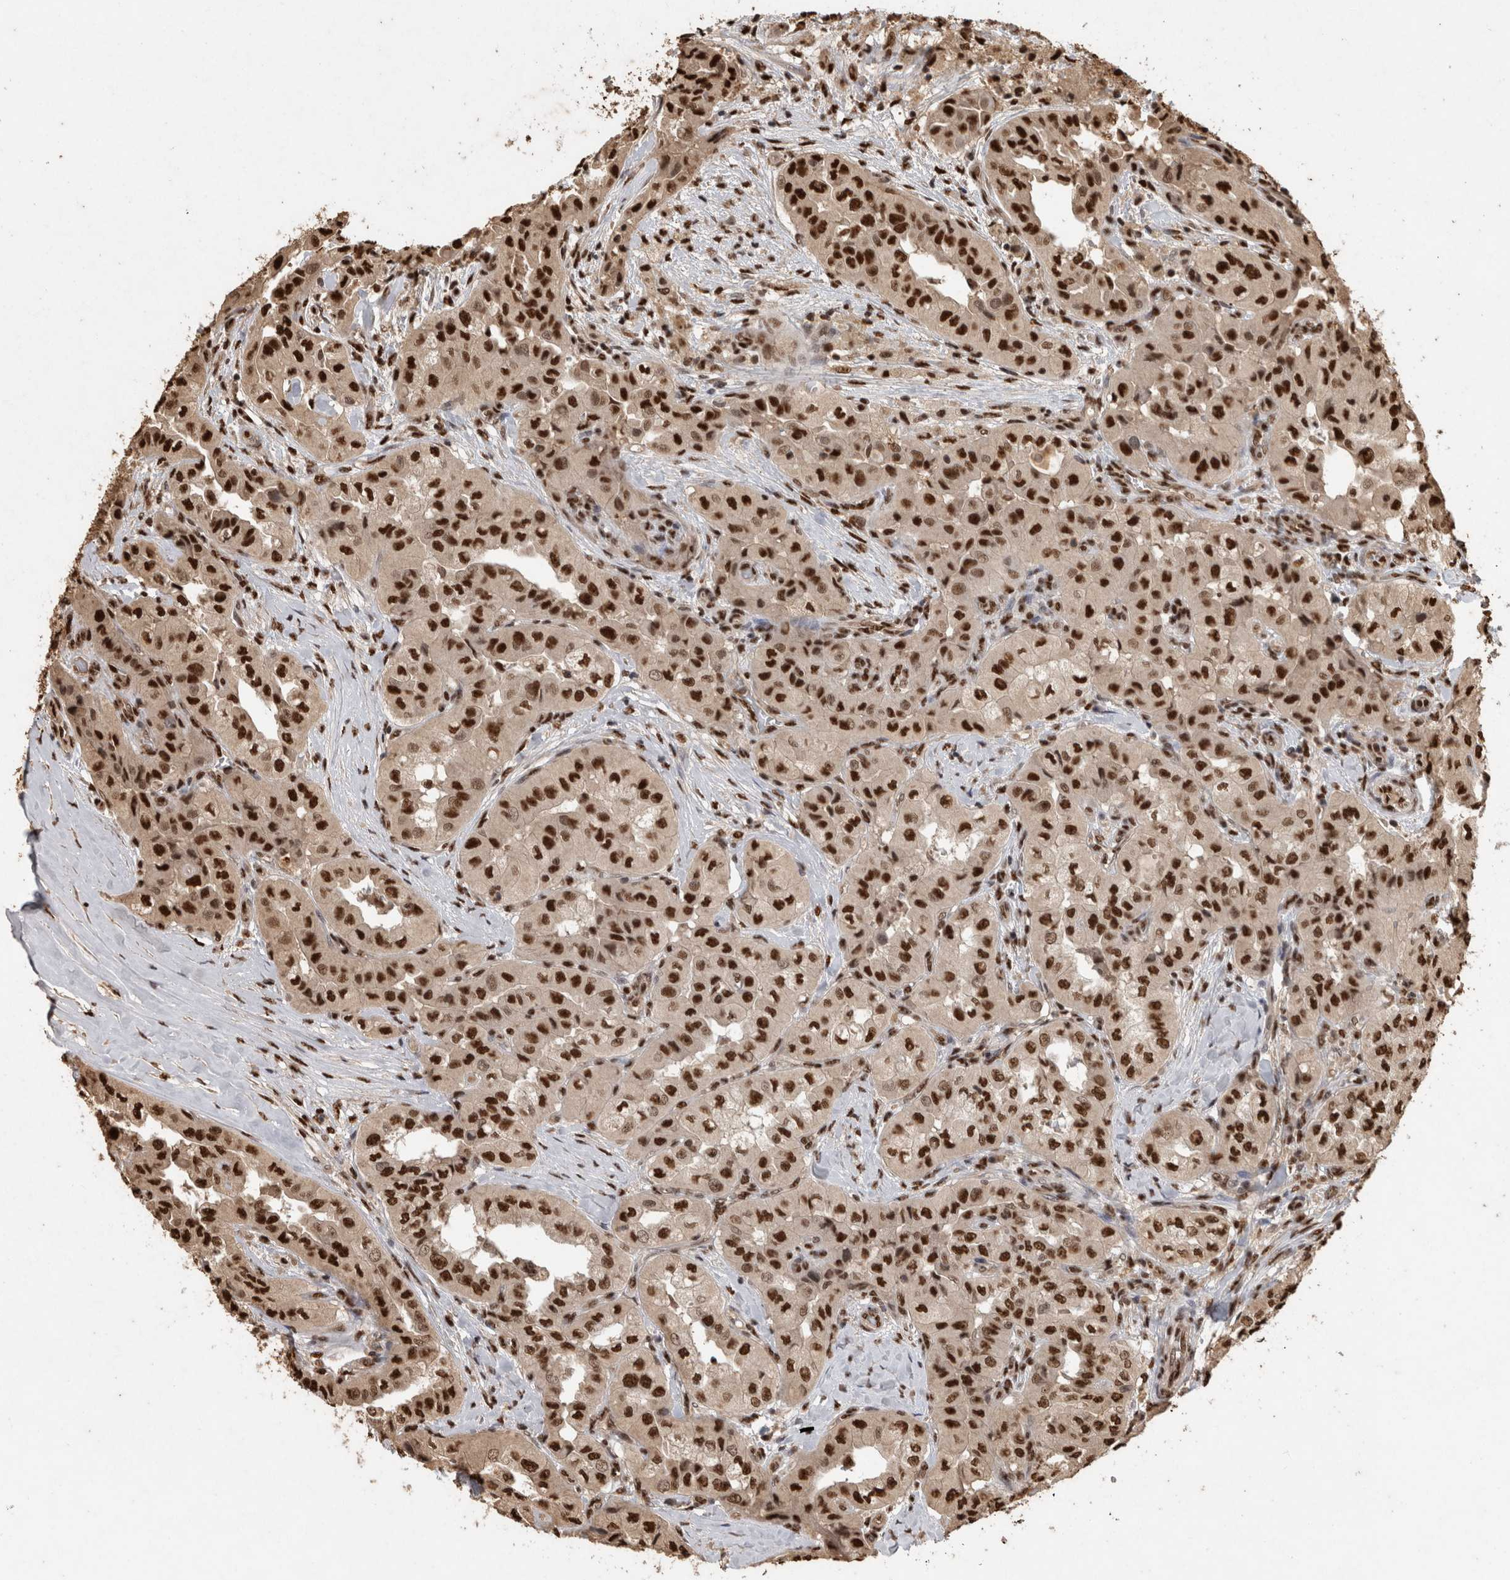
{"staining": {"intensity": "strong", "quantity": ">75%", "location": "nuclear"}, "tissue": "thyroid cancer", "cell_type": "Tumor cells", "image_type": "cancer", "snomed": [{"axis": "morphology", "description": "Papillary adenocarcinoma, NOS"}, {"axis": "topography", "description": "Thyroid gland"}], "caption": "This micrograph demonstrates papillary adenocarcinoma (thyroid) stained with IHC to label a protein in brown. The nuclear of tumor cells show strong positivity for the protein. Nuclei are counter-stained blue.", "gene": "RAD50", "patient": {"sex": "female", "age": 59}}